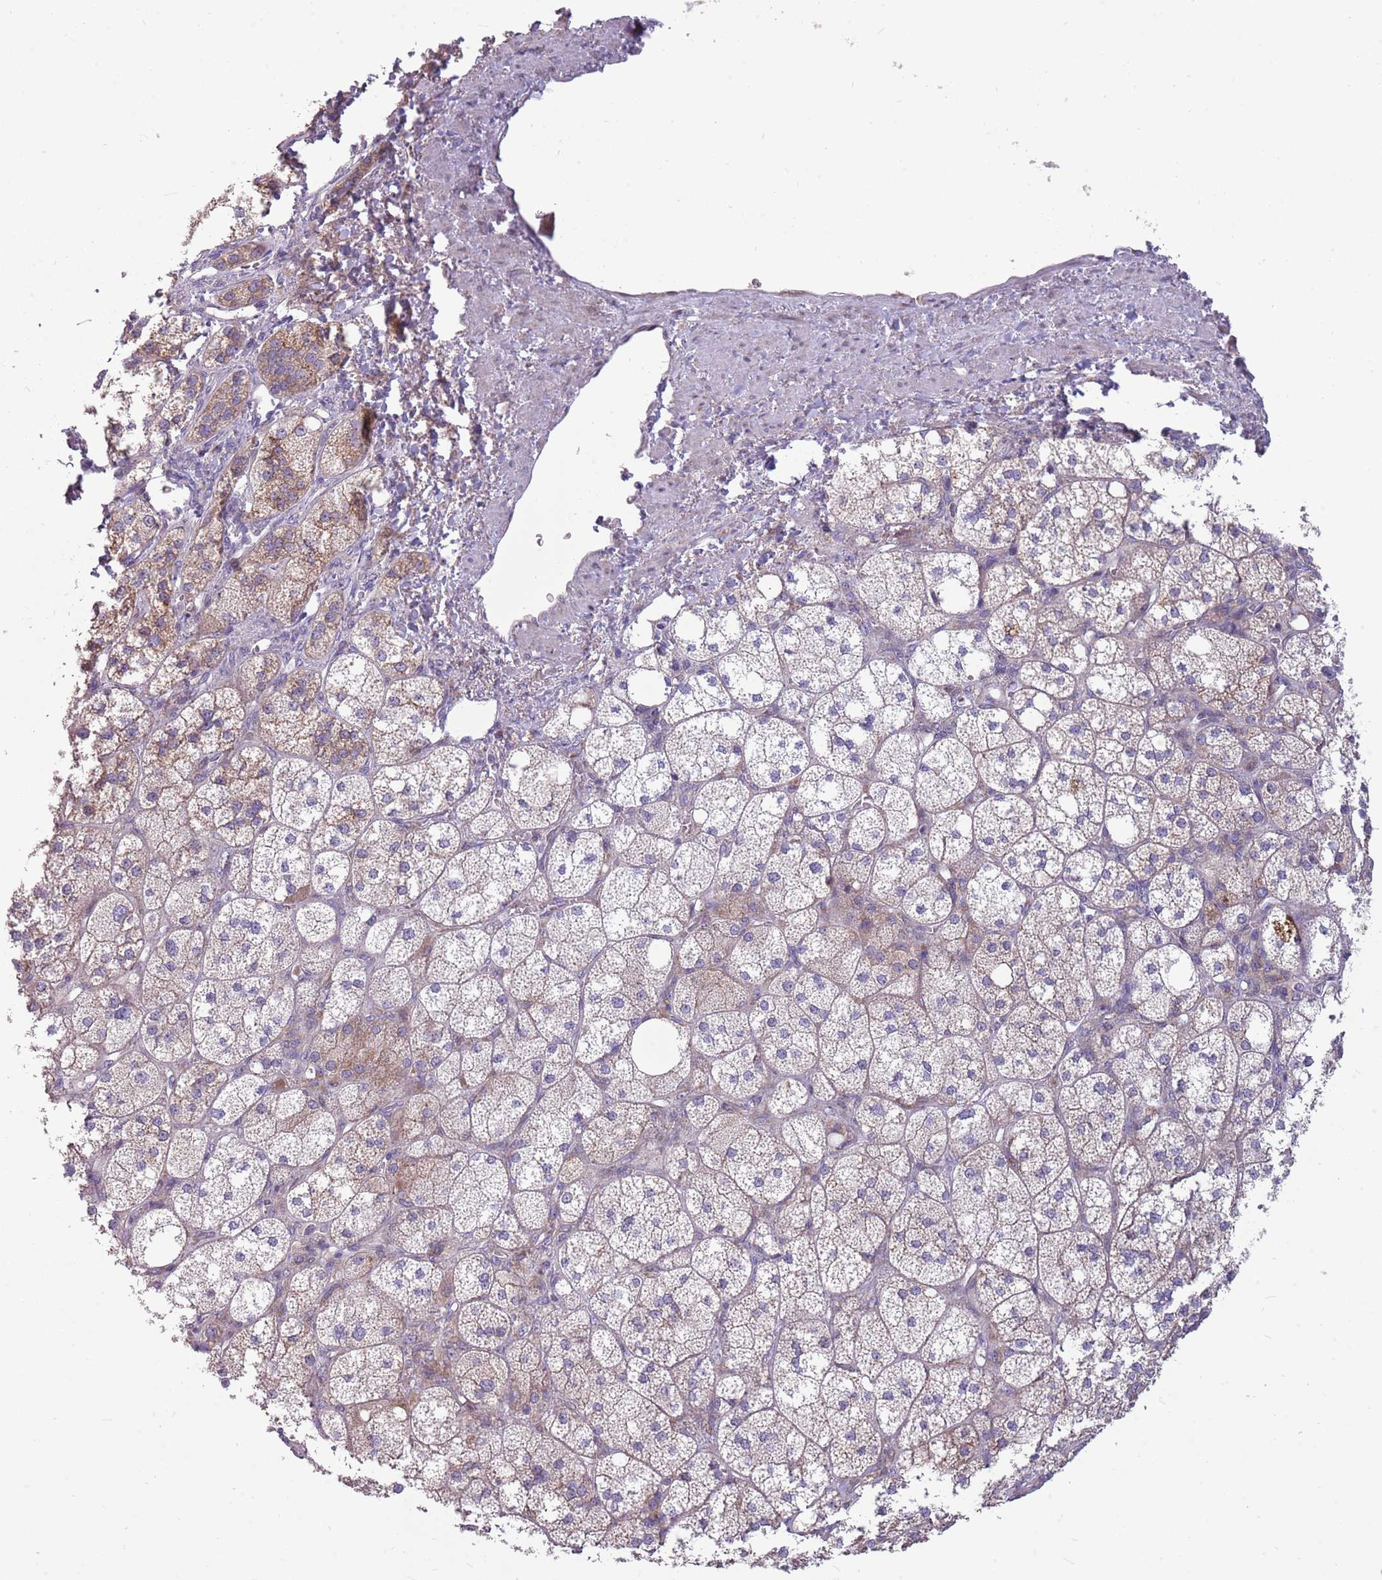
{"staining": {"intensity": "weak", "quantity": "<25%", "location": "cytoplasmic/membranous"}, "tissue": "adrenal gland", "cell_type": "Glandular cells", "image_type": "normal", "snomed": [{"axis": "morphology", "description": "Normal tissue, NOS"}, {"axis": "topography", "description": "Adrenal gland"}], "caption": "DAB immunohistochemical staining of benign human adrenal gland reveals no significant staining in glandular cells.", "gene": "PPP1R27", "patient": {"sex": "male", "age": 61}}